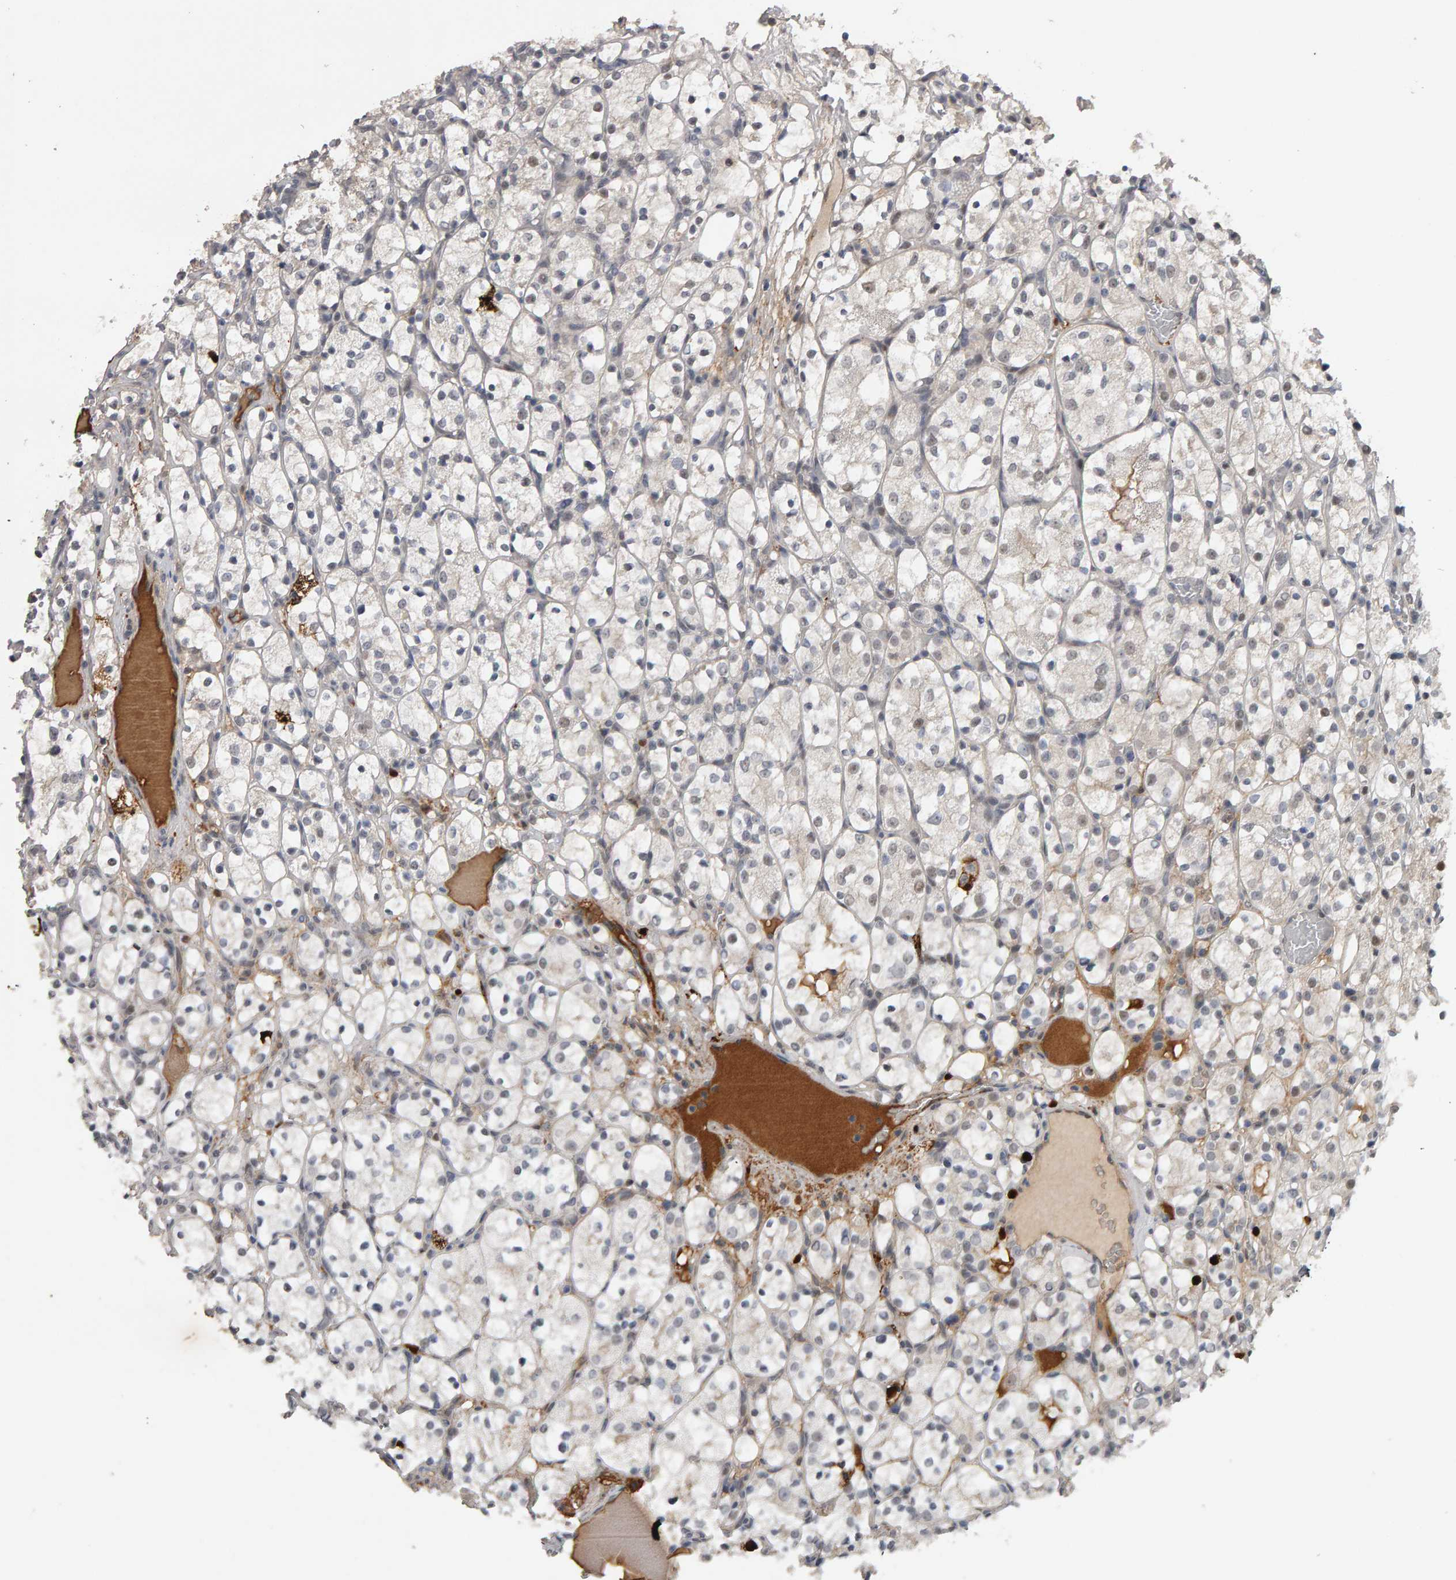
{"staining": {"intensity": "negative", "quantity": "none", "location": "none"}, "tissue": "renal cancer", "cell_type": "Tumor cells", "image_type": "cancer", "snomed": [{"axis": "morphology", "description": "Adenocarcinoma, NOS"}, {"axis": "topography", "description": "Kidney"}], "caption": "Immunohistochemistry photomicrograph of human renal cancer (adenocarcinoma) stained for a protein (brown), which displays no staining in tumor cells. (DAB (3,3'-diaminobenzidine) immunohistochemistry, high magnification).", "gene": "IPO8", "patient": {"sex": "female", "age": 69}}